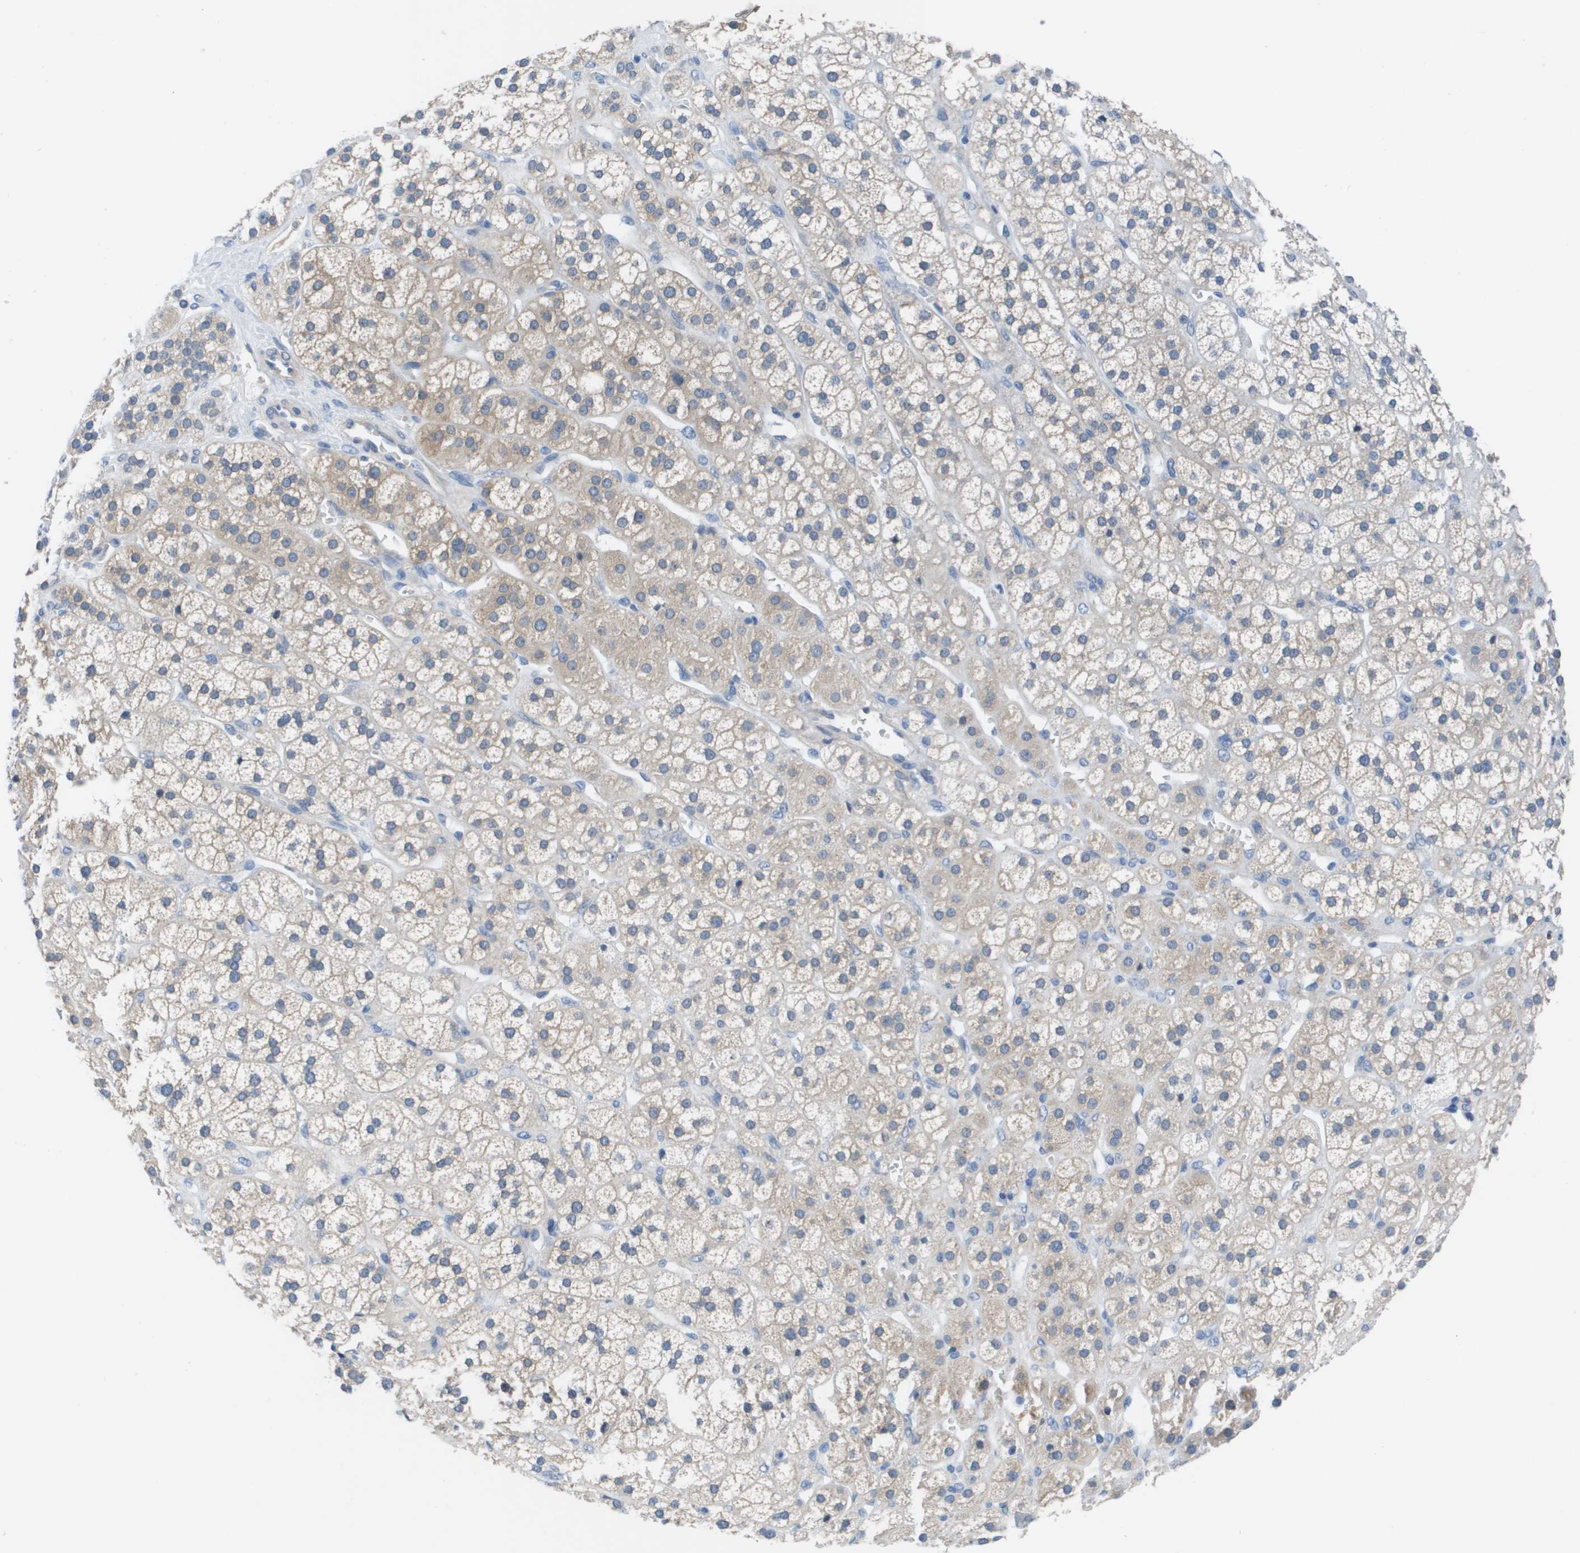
{"staining": {"intensity": "weak", "quantity": ">75%", "location": "cytoplasmic/membranous"}, "tissue": "adrenal gland", "cell_type": "Glandular cells", "image_type": "normal", "snomed": [{"axis": "morphology", "description": "Normal tissue, NOS"}, {"axis": "topography", "description": "Adrenal gland"}], "caption": "IHC photomicrograph of unremarkable human adrenal gland stained for a protein (brown), which shows low levels of weak cytoplasmic/membranous expression in approximately >75% of glandular cells.", "gene": "NCS1", "patient": {"sex": "male", "age": 56}}